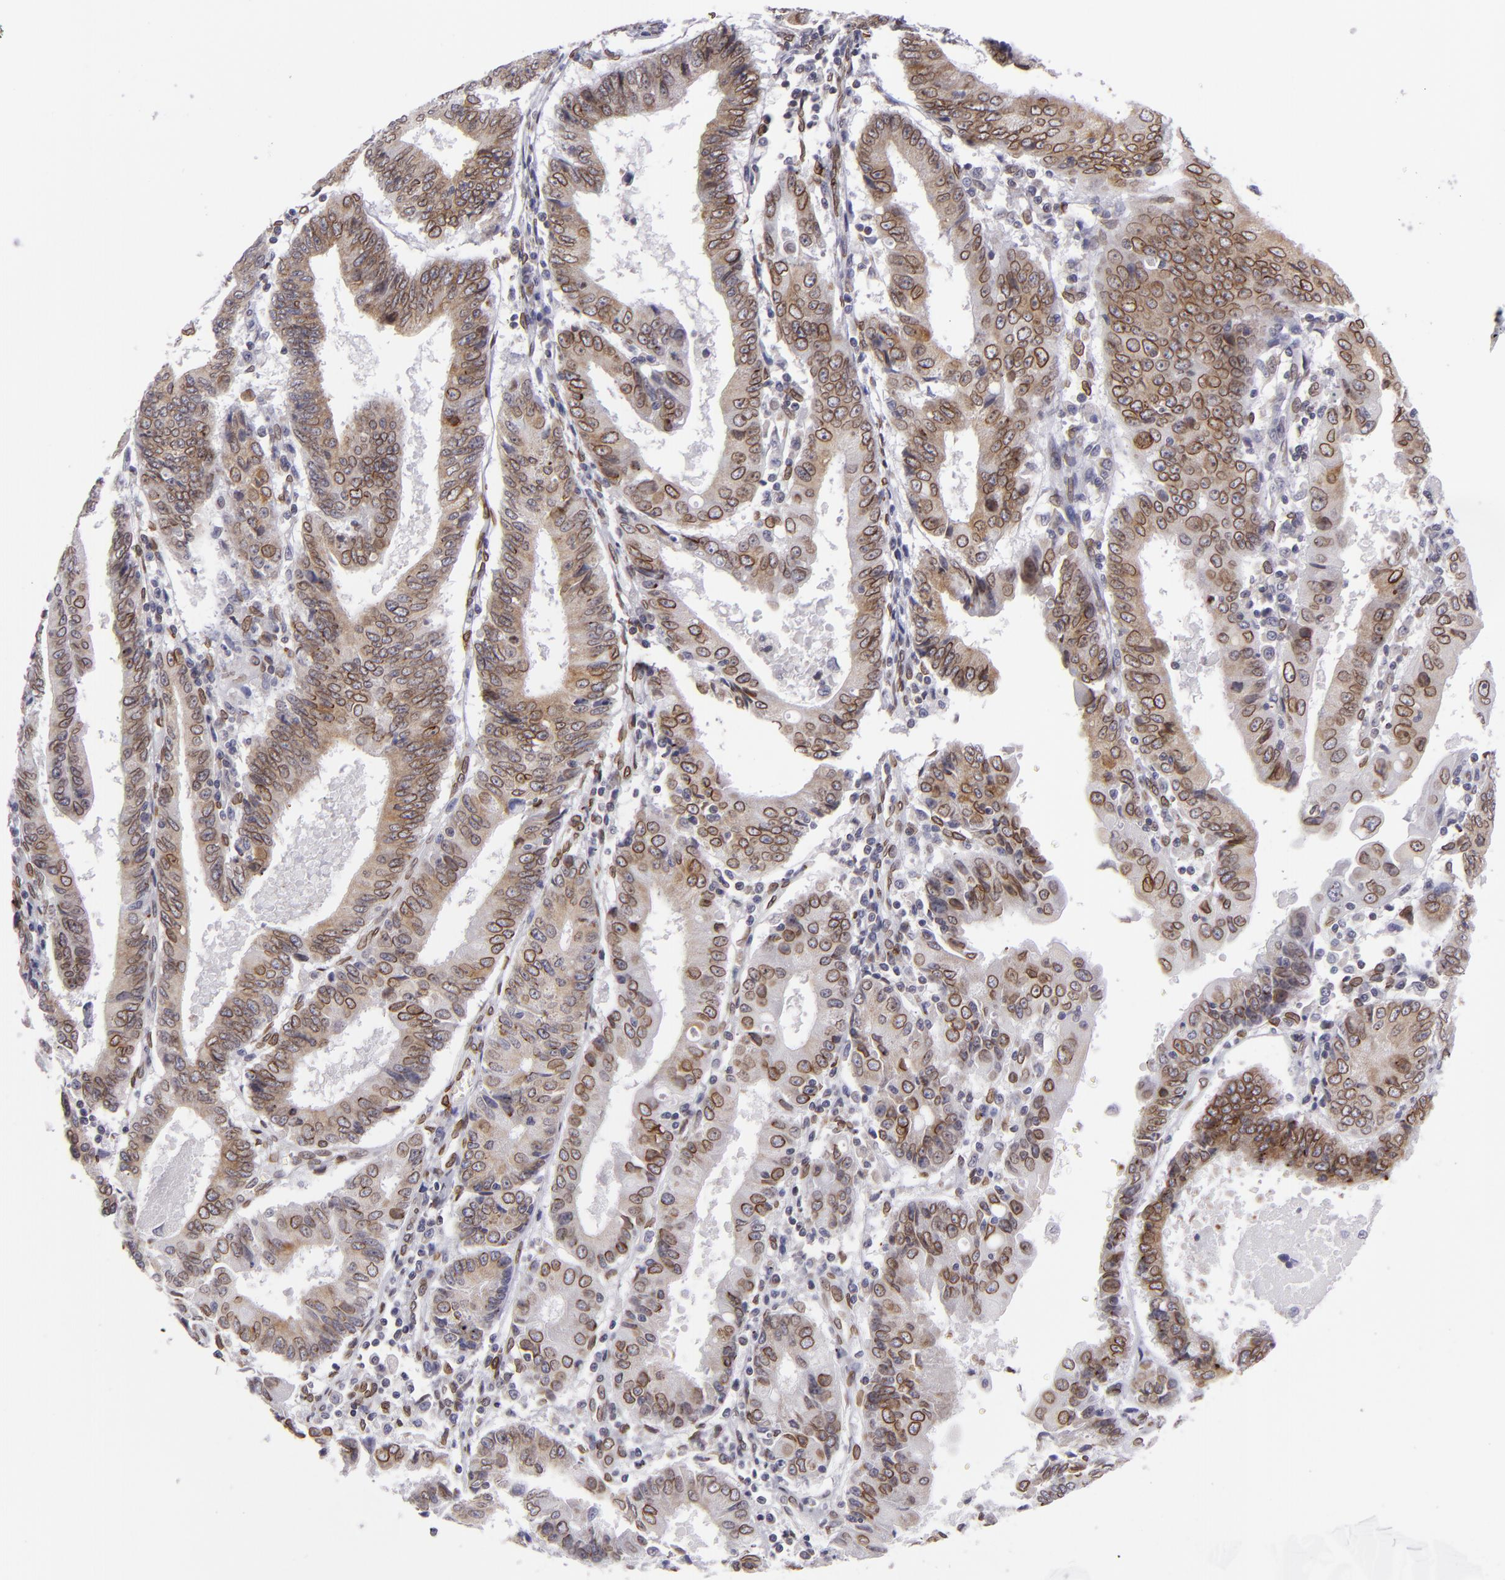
{"staining": {"intensity": "moderate", "quantity": ">75%", "location": "cytoplasmic/membranous,nuclear"}, "tissue": "endometrial cancer", "cell_type": "Tumor cells", "image_type": "cancer", "snomed": [{"axis": "morphology", "description": "Adenocarcinoma, NOS"}, {"axis": "topography", "description": "Endometrium"}], "caption": "This is a photomicrograph of IHC staining of endometrial adenocarcinoma, which shows moderate staining in the cytoplasmic/membranous and nuclear of tumor cells.", "gene": "EMD", "patient": {"sex": "female", "age": 75}}